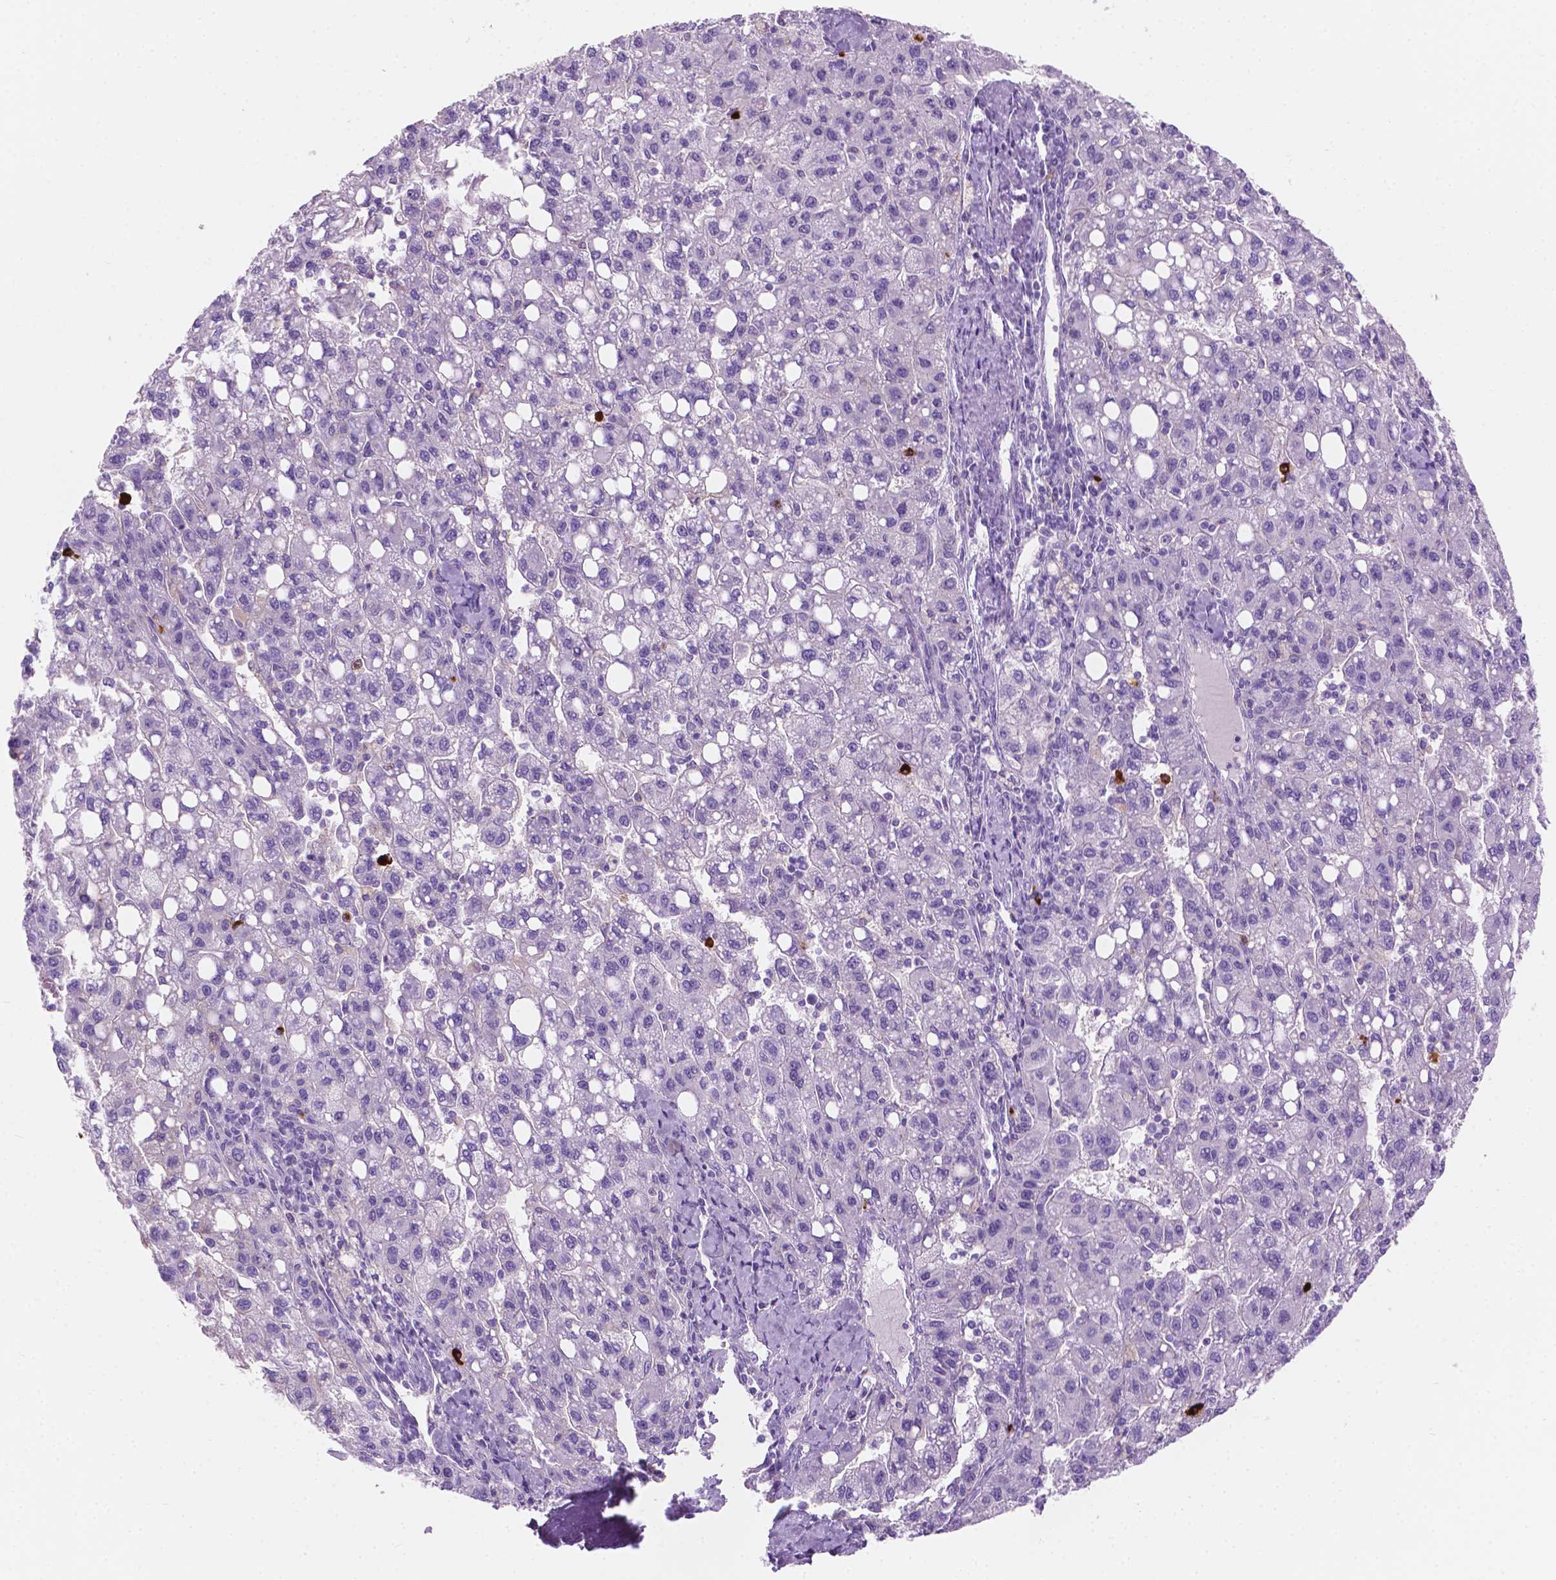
{"staining": {"intensity": "negative", "quantity": "none", "location": "none"}, "tissue": "liver cancer", "cell_type": "Tumor cells", "image_type": "cancer", "snomed": [{"axis": "morphology", "description": "Carcinoma, Hepatocellular, NOS"}, {"axis": "topography", "description": "Liver"}], "caption": "Liver hepatocellular carcinoma was stained to show a protein in brown. There is no significant expression in tumor cells. Brightfield microscopy of immunohistochemistry (IHC) stained with DAB (3,3'-diaminobenzidine) (brown) and hematoxylin (blue), captured at high magnification.", "gene": "EPPK1", "patient": {"sex": "female", "age": 82}}